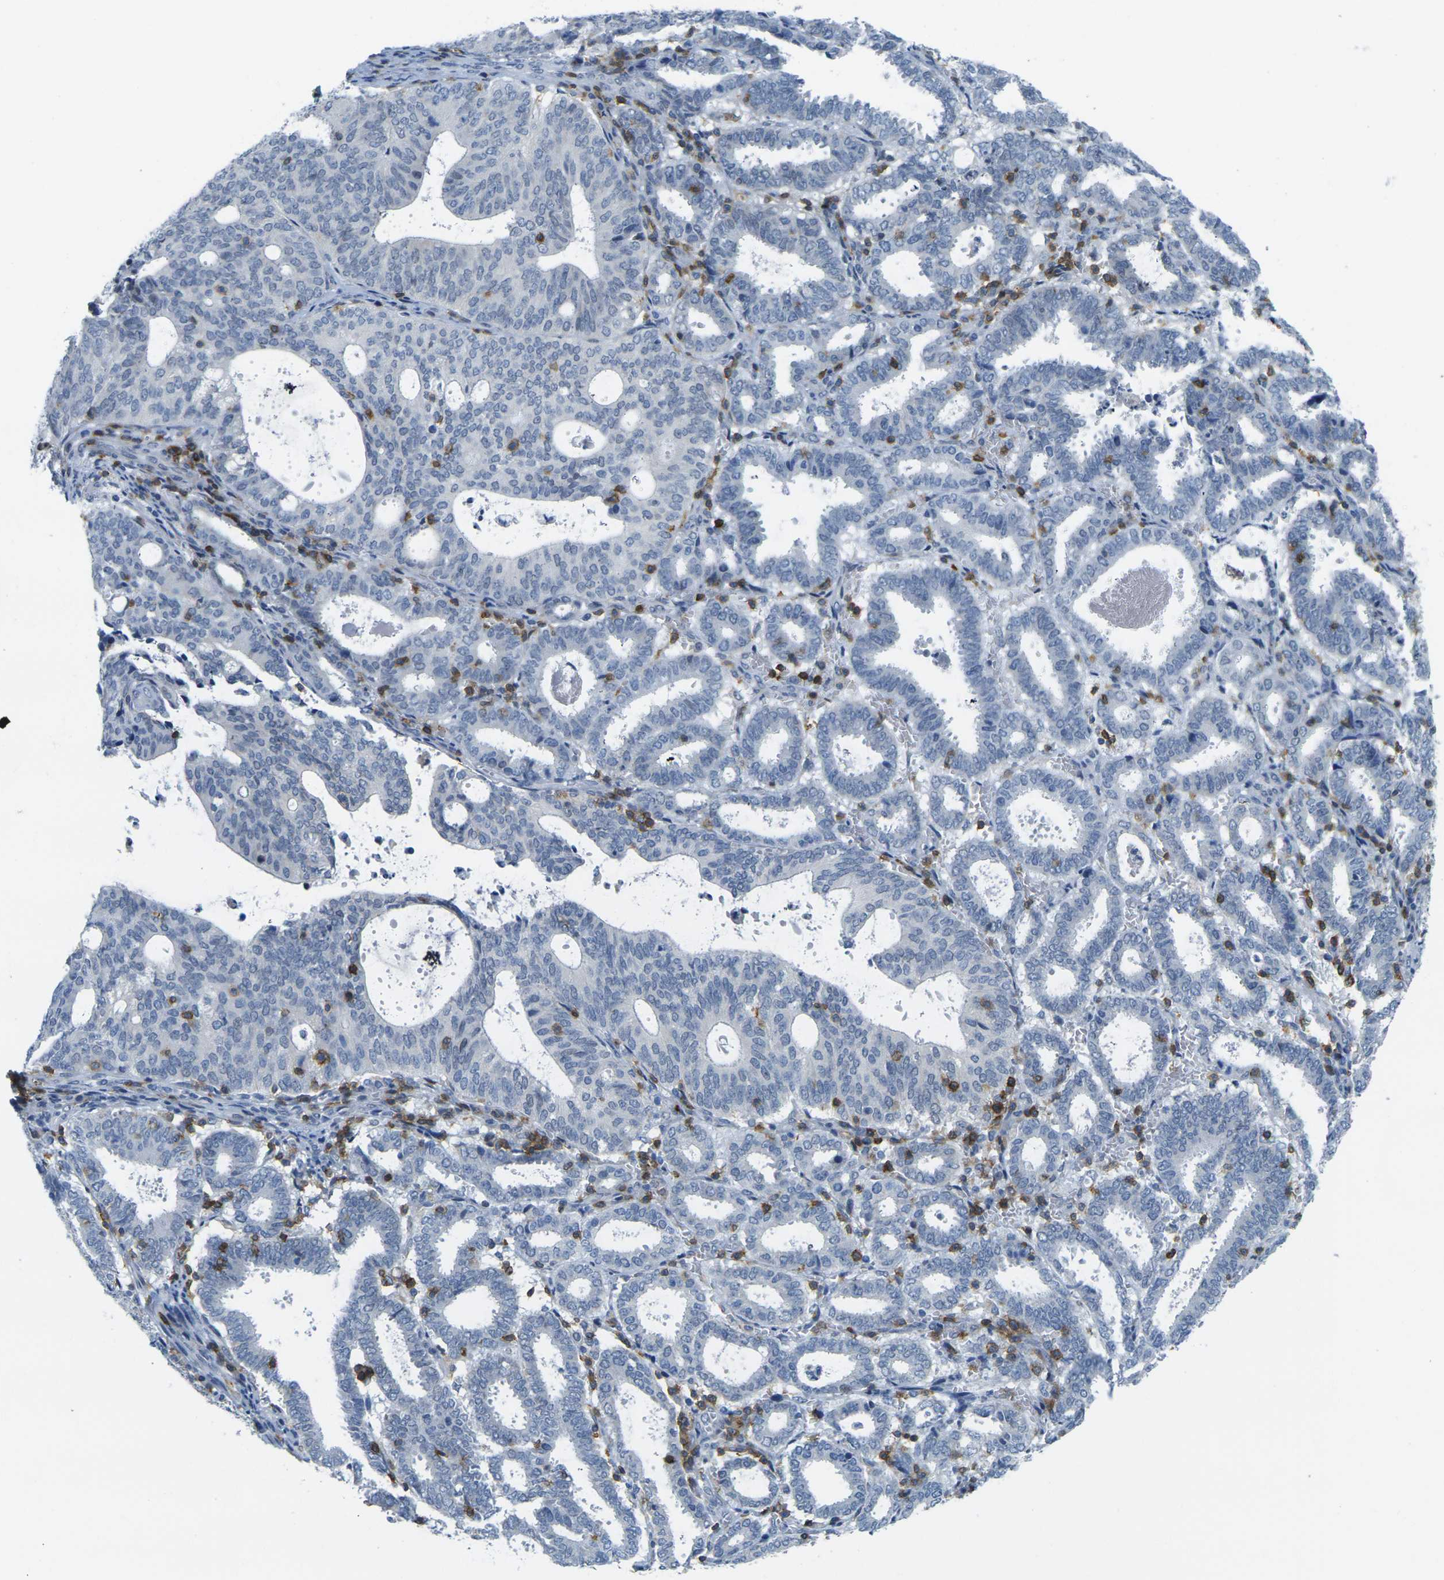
{"staining": {"intensity": "negative", "quantity": "none", "location": "none"}, "tissue": "endometrial cancer", "cell_type": "Tumor cells", "image_type": "cancer", "snomed": [{"axis": "morphology", "description": "Adenocarcinoma, NOS"}, {"axis": "topography", "description": "Uterus"}], "caption": "Tumor cells are negative for brown protein staining in endometrial cancer (adenocarcinoma).", "gene": "CD3D", "patient": {"sex": "female", "age": 83}}